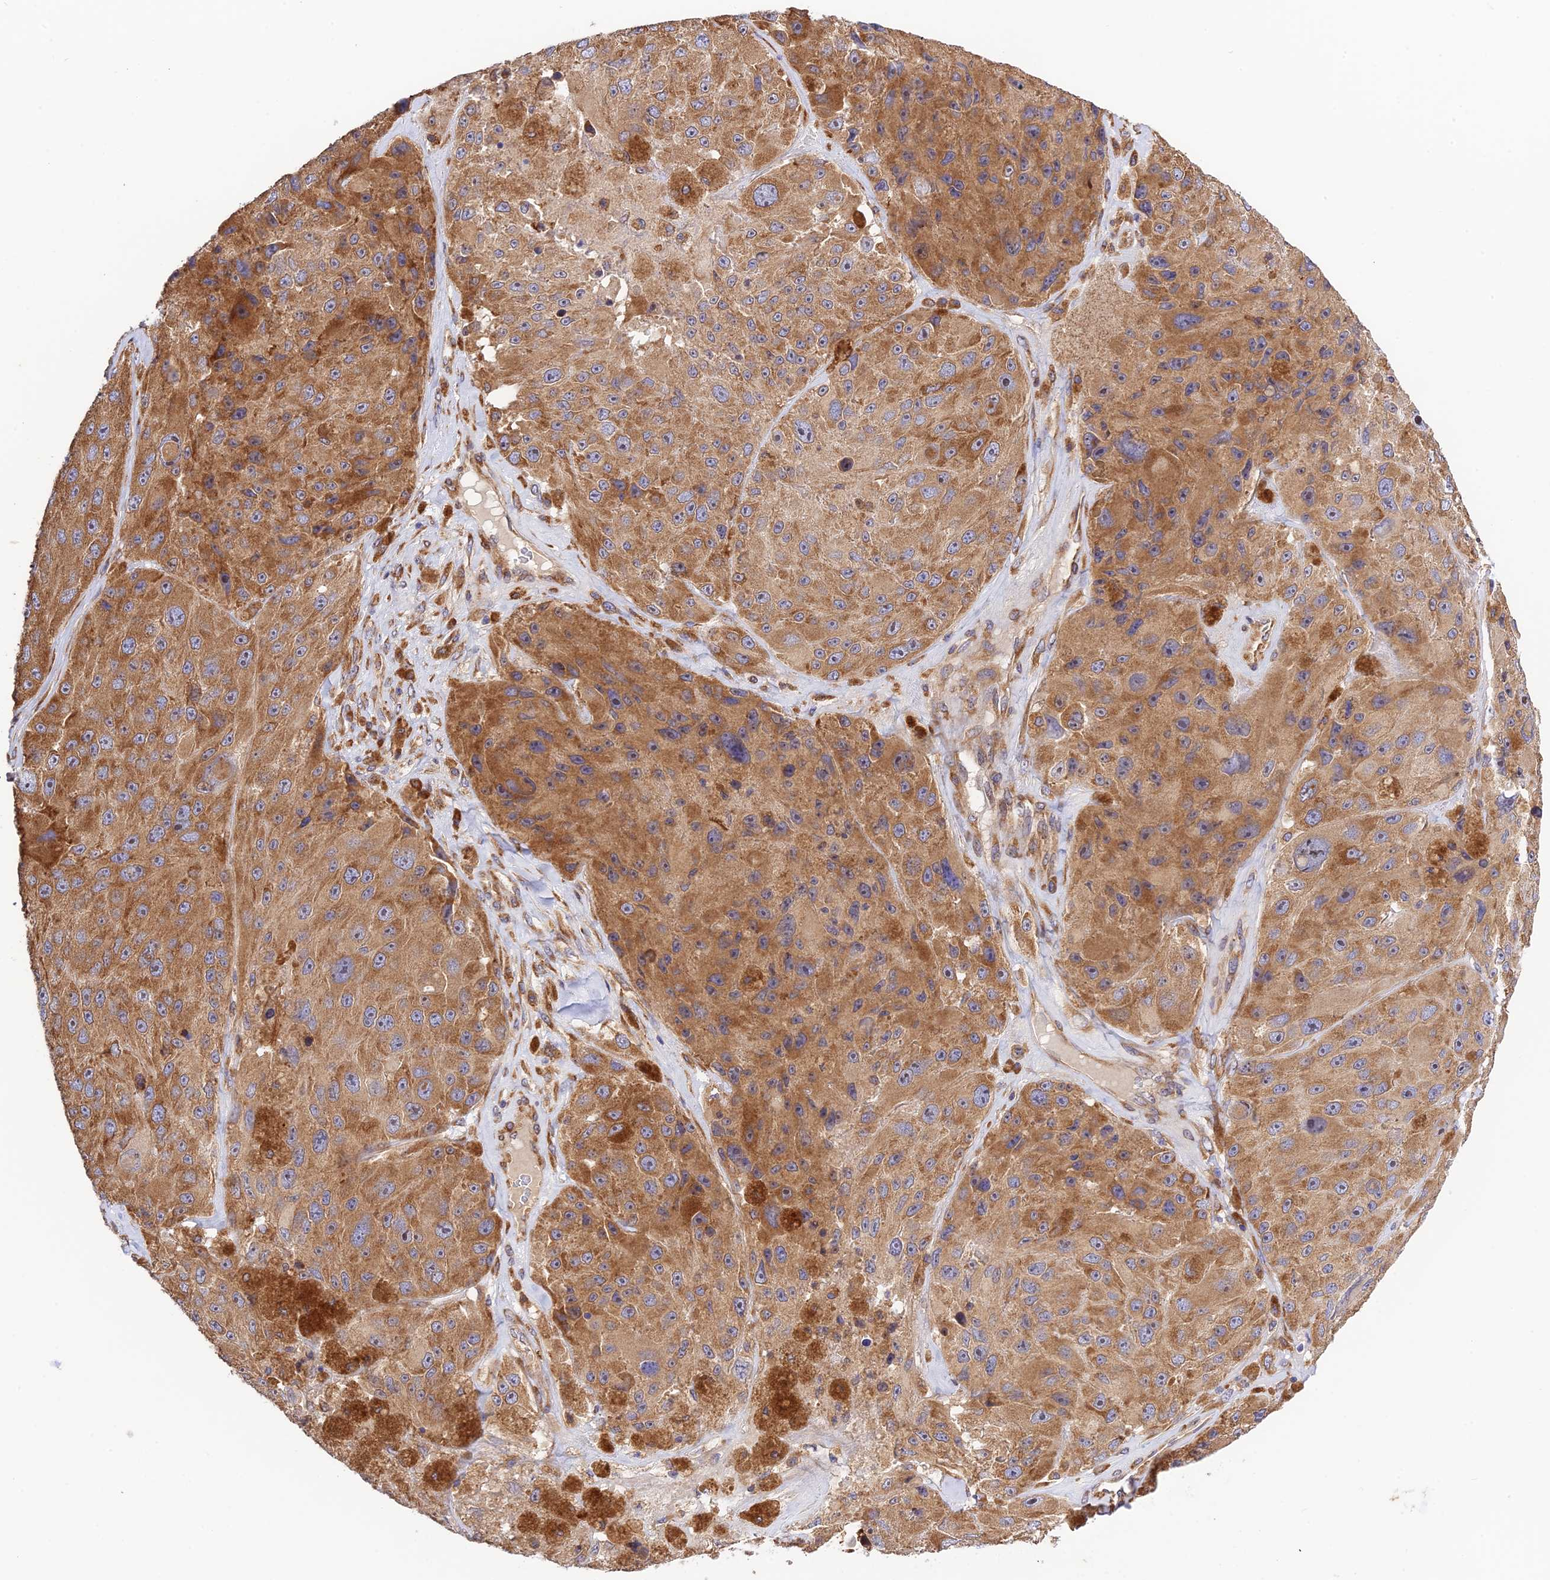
{"staining": {"intensity": "moderate", "quantity": ">75%", "location": "cytoplasmic/membranous"}, "tissue": "melanoma", "cell_type": "Tumor cells", "image_type": "cancer", "snomed": [{"axis": "morphology", "description": "Malignant melanoma, Metastatic site"}, {"axis": "topography", "description": "Lymph node"}], "caption": "A brown stain highlights moderate cytoplasmic/membranous staining of a protein in melanoma tumor cells.", "gene": "RPL5", "patient": {"sex": "male", "age": 62}}